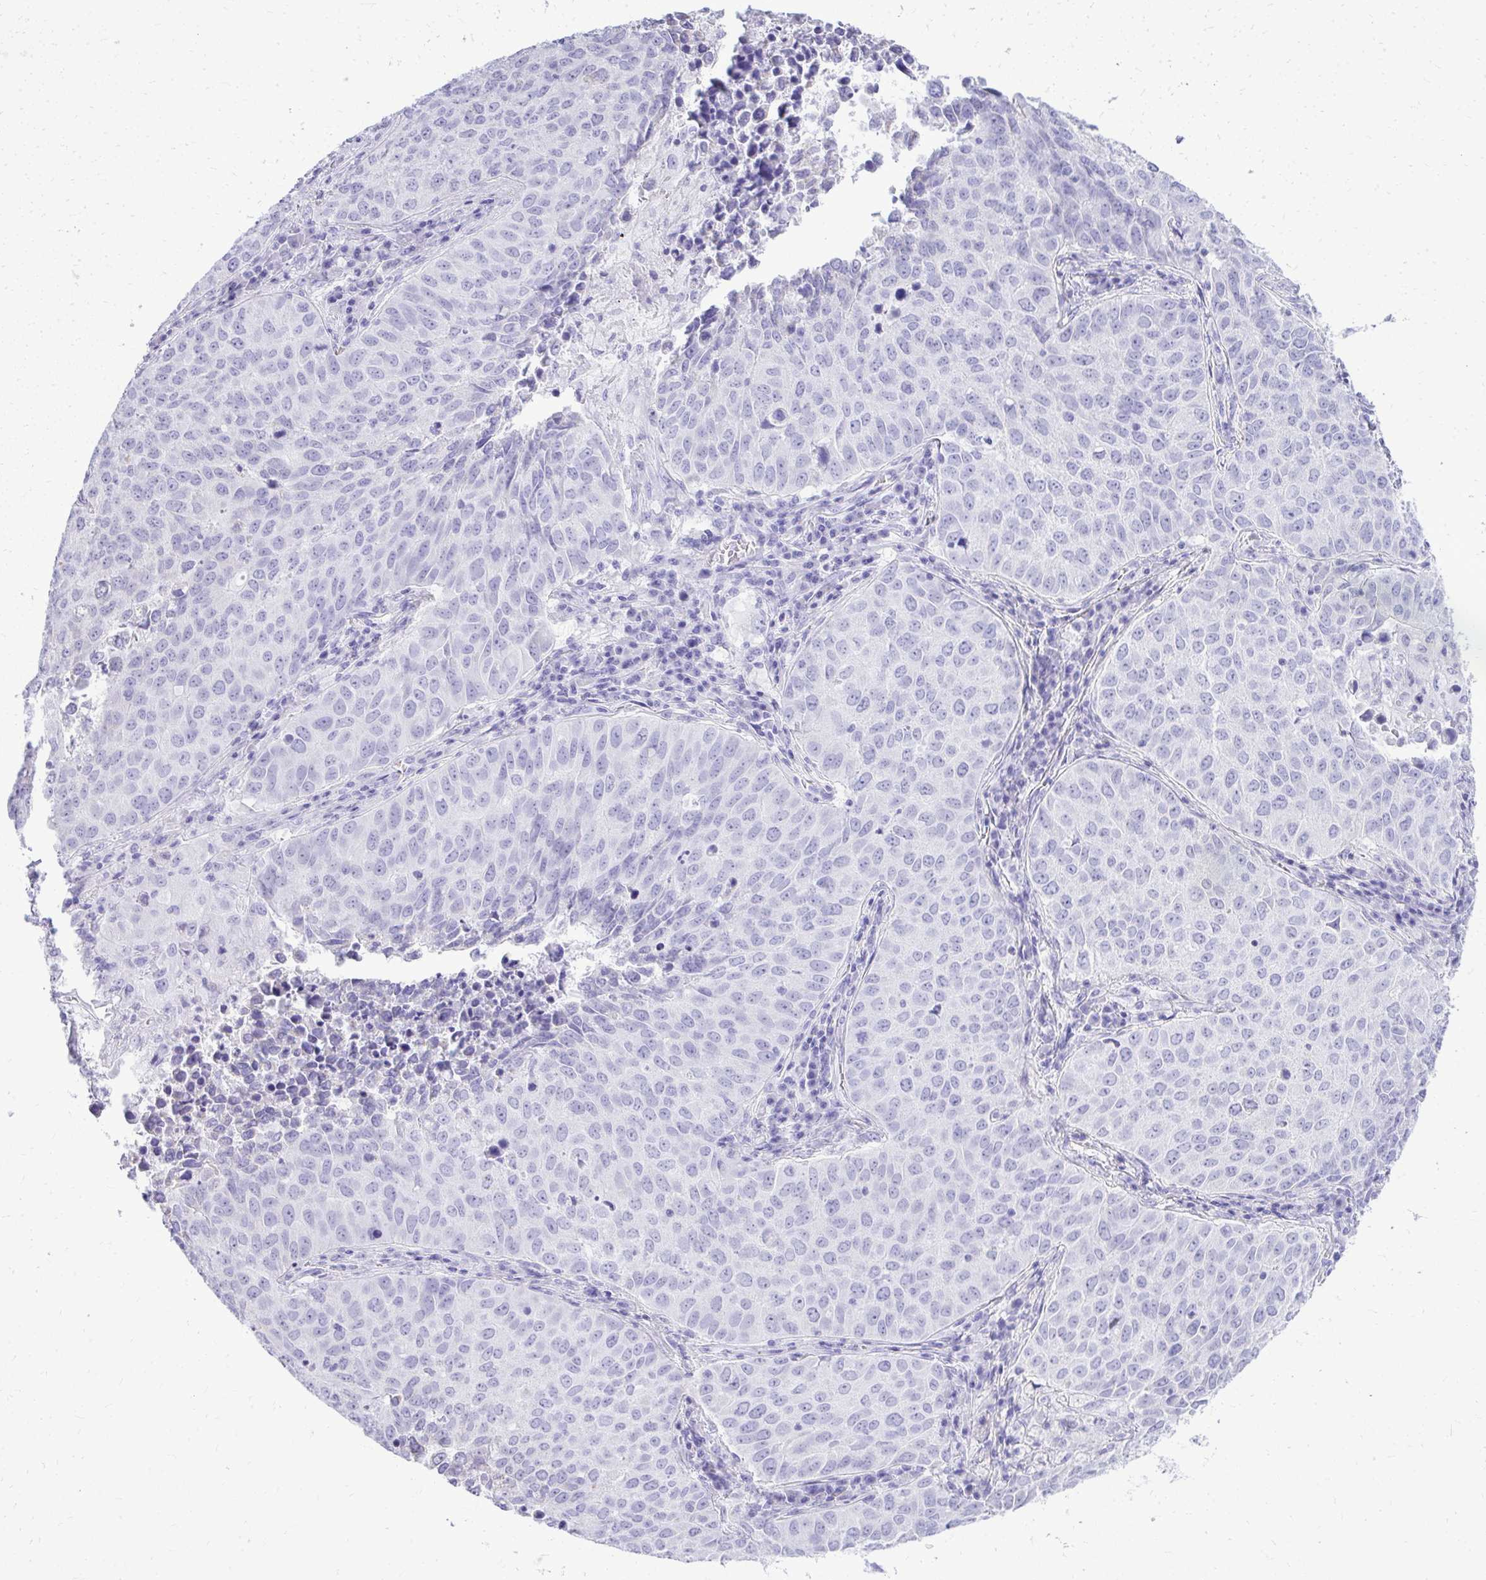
{"staining": {"intensity": "negative", "quantity": "none", "location": "none"}, "tissue": "lung cancer", "cell_type": "Tumor cells", "image_type": "cancer", "snomed": [{"axis": "morphology", "description": "Adenocarcinoma, NOS"}, {"axis": "topography", "description": "Lung"}], "caption": "There is no significant expression in tumor cells of adenocarcinoma (lung). The staining is performed using DAB brown chromogen with nuclei counter-stained in using hematoxylin.", "gene": "RALYL", "patient": {"sex": "female", "age": 50}}